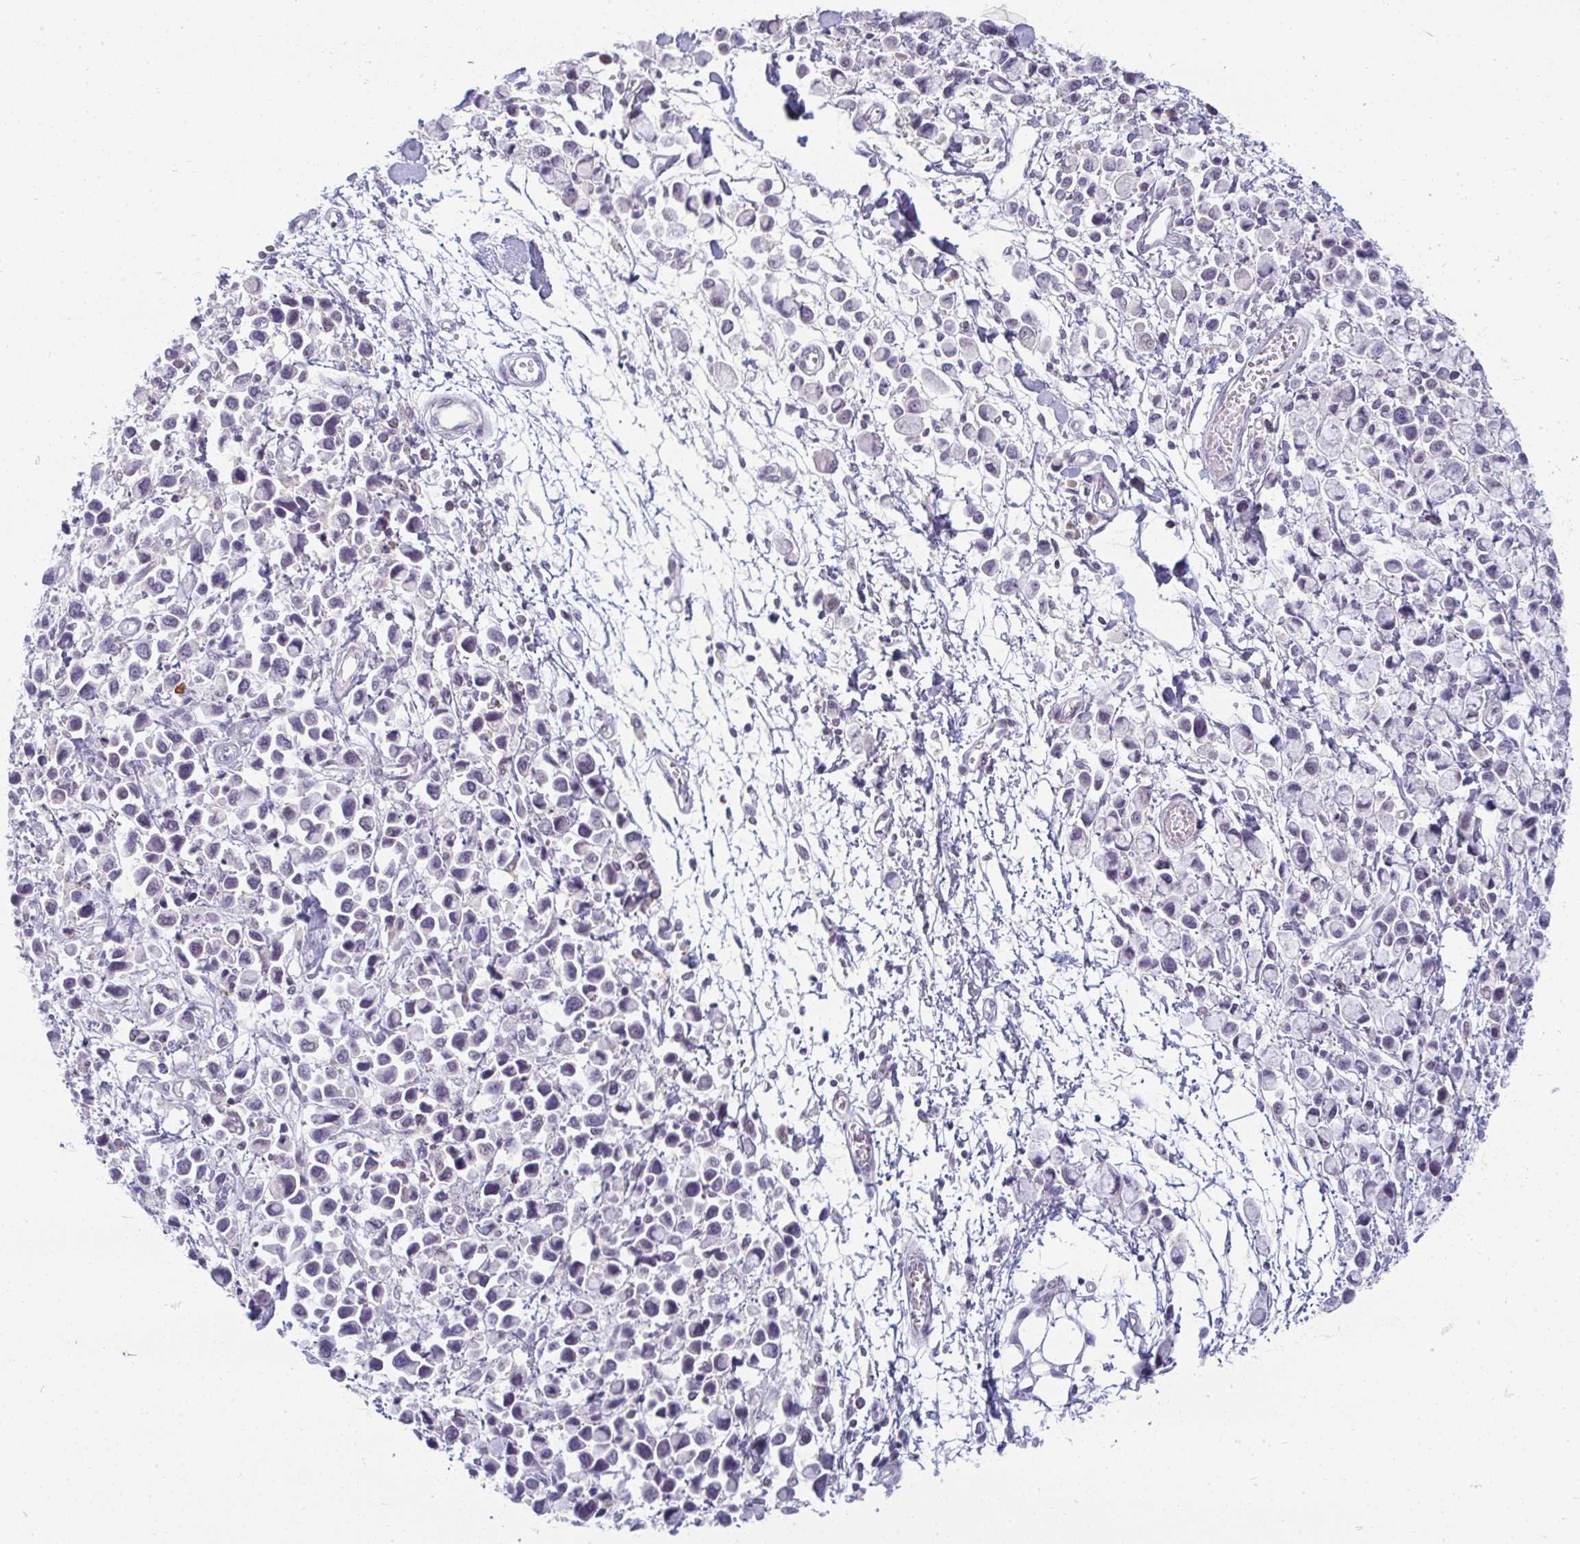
{"staining": {"intensity": "negative", "quantity": "none", "location": "none"}, "tissue": "stomach cancer", "cell_type": "Tumor cells", "image_type": "cancer", "snomed": [{"axis": "morphology", "description": "Adenocarcinoma, NOS"}, {"axis": "topography", "description": "Stomach"}], "caption": "The immunohistochemistry (IHC) micrograph has no significant expression in tumor cells of stomach adenocarcinoma tissue.", "gene": "PPFIA4", "patient": {"sex": "female", "age": 81}}